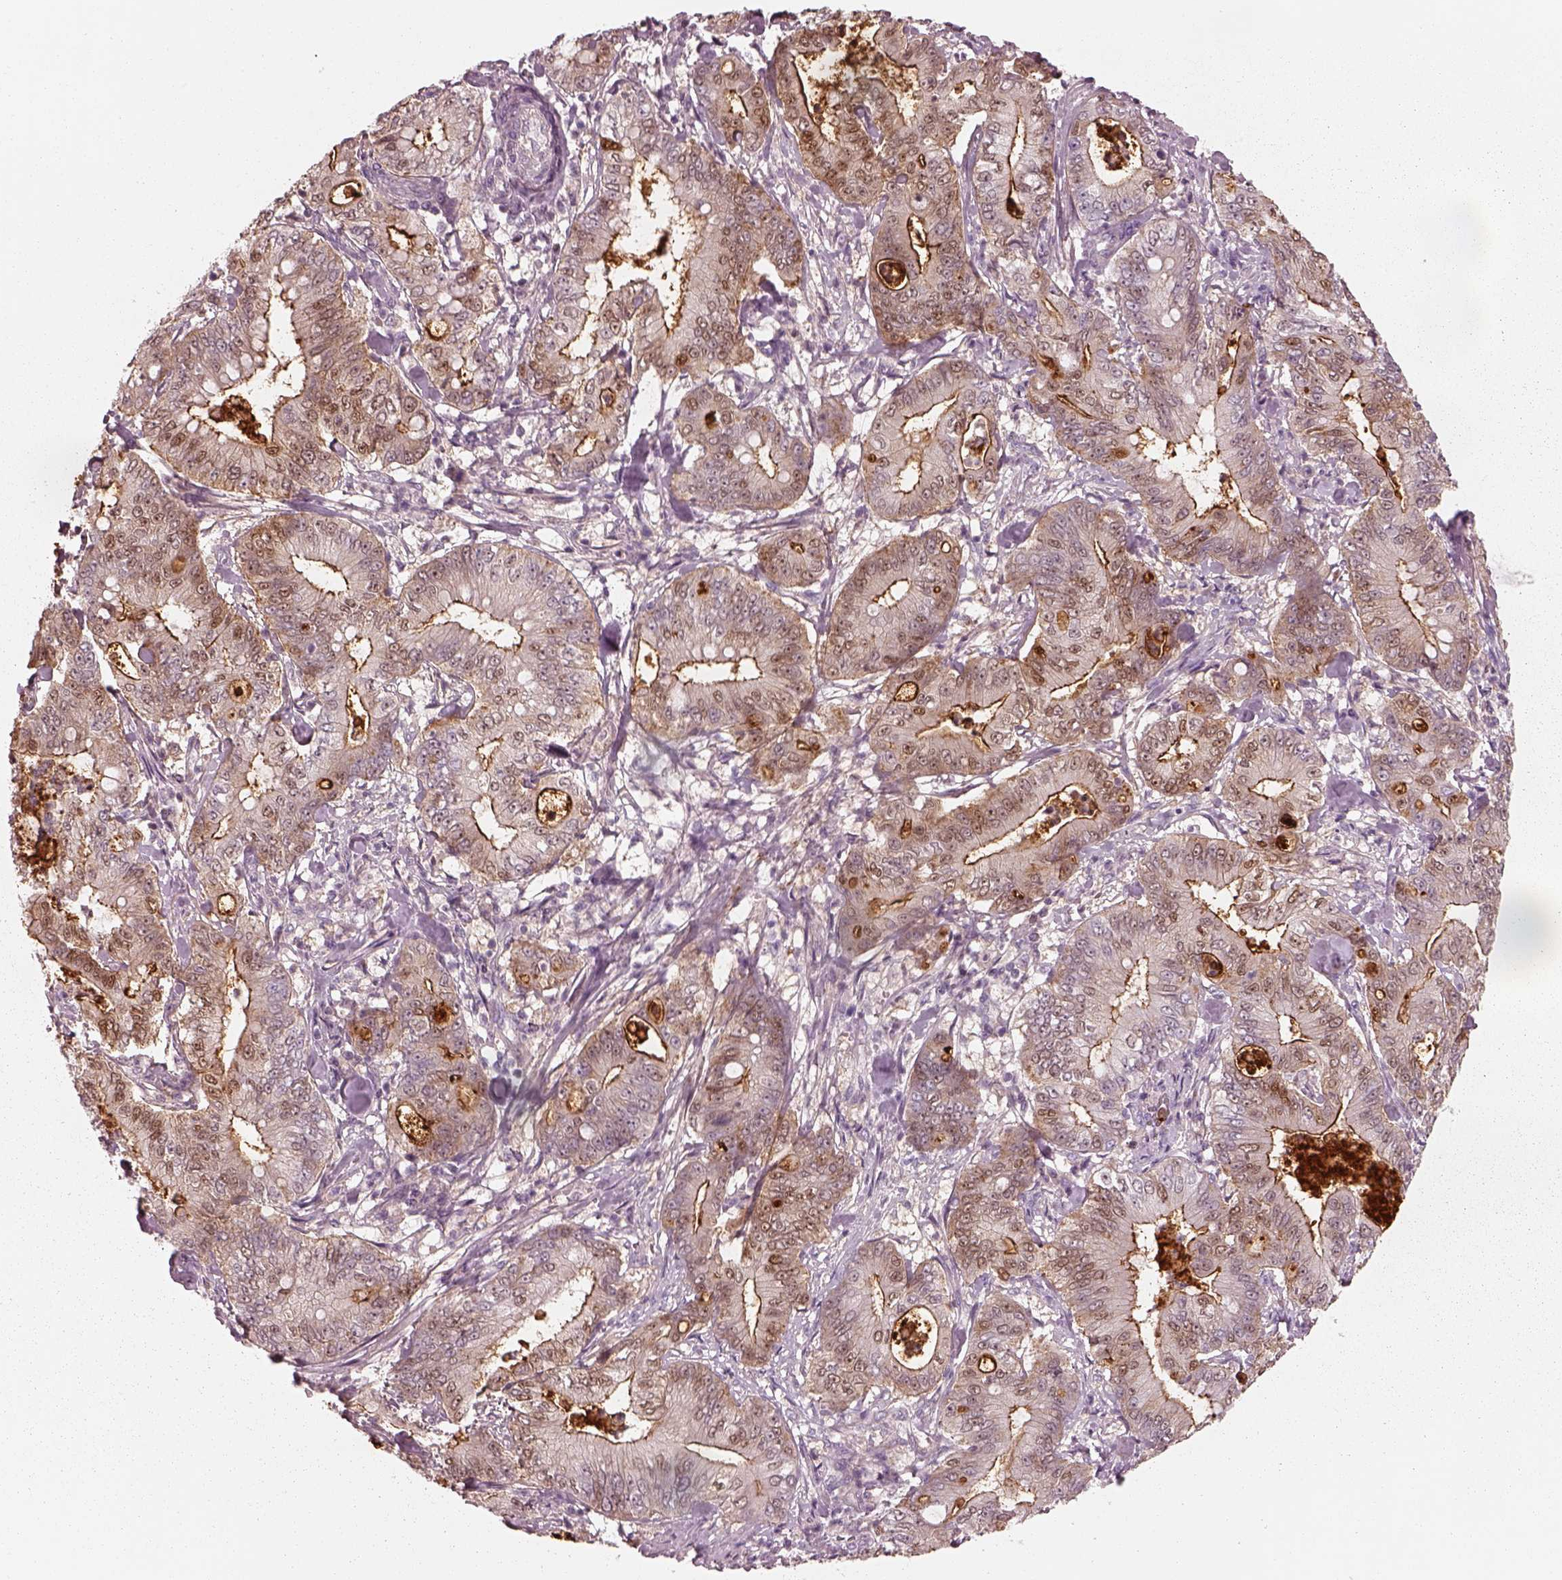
{"staining": {"intensity": "moderate", "quantity": ">75%", "location": "cytoplasmic/membranous,nuclear"}, "tissue": "pancreatic cancer", "cell_type": "Tumor cells", "image_type": "cancer", "snomed": [{"axis": "morphology", "description": "Adenocarcinoma, NOS"}, {"axis": "topography", "description": "Pancreas"}], "caption": "Pancreatic adenocarcinoma stained with IHC exhibits moderate cytoplasmic/membranous and nuclear expression in approximately >75% of tumor cells. (IHC, brightfield microscopy, high magnification).", "gene": "SDCBP2", "patient": {"sex": "male", "age": 71}}